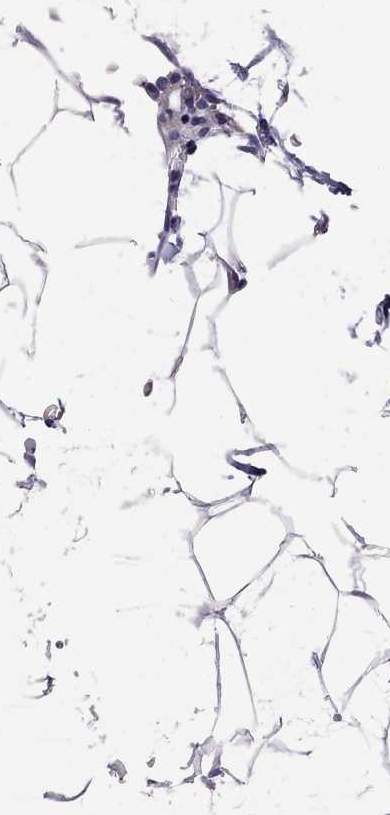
{"staining": {"intensity": "negative", "quantity": "none", "location": "none"}, "tissue": "adipose tissue", "cell_type": "Adipocytes", "image_type": "normal", "snomed": [{"axis": "morphology", "description": "Normal tissue, NOS"}, {"axis": "topography", "description": "Adipose tissue"}], "caption": "Immunohistochemistry (IHC) of unremarkable adipose tissue displays no staining in adipocytes.", "gene": "SCARB1", "patient": {"sex": "male", "age": 57}}